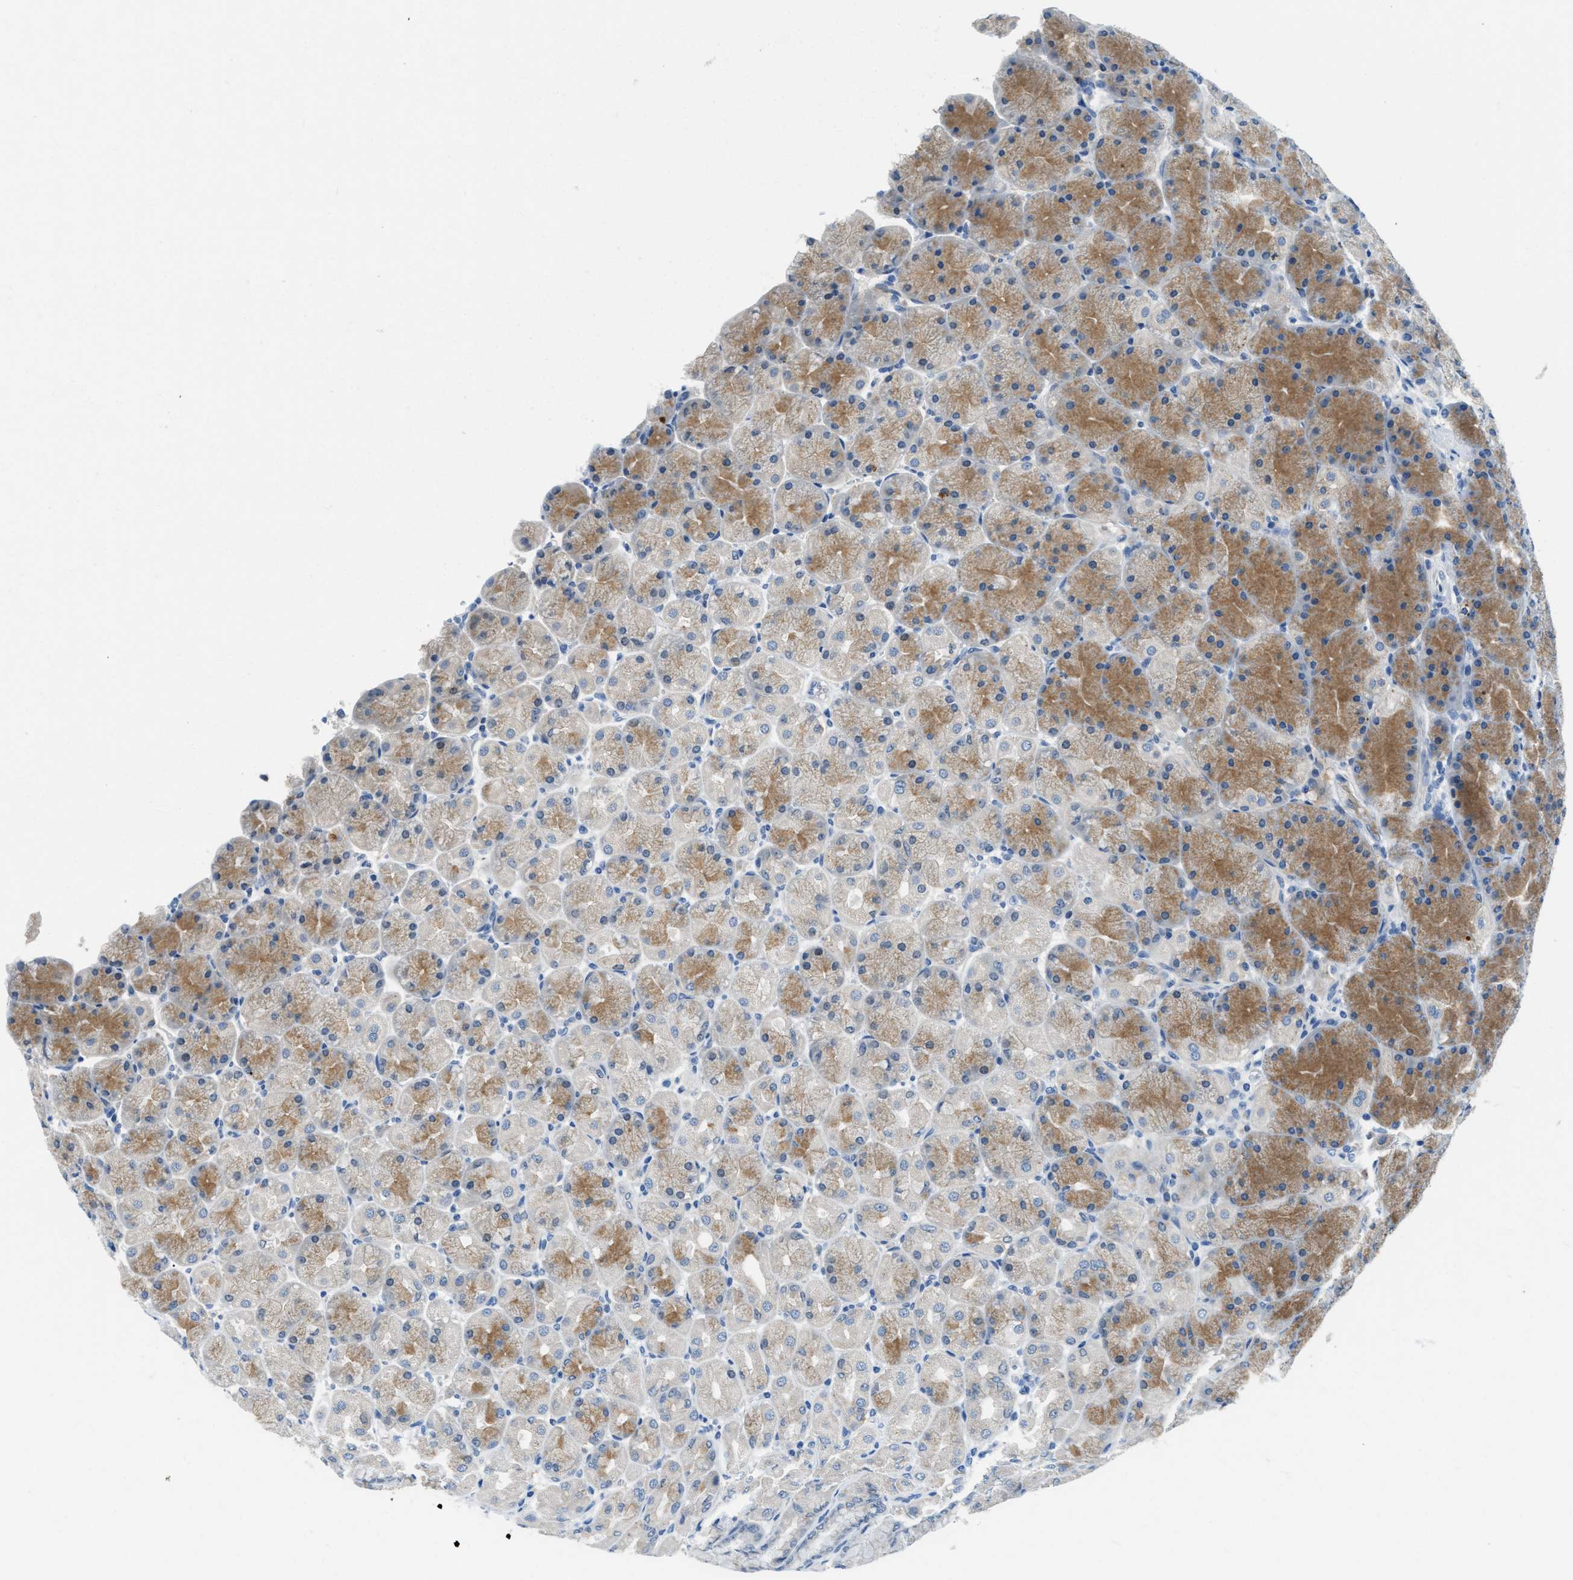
{"staining": {"intensity": "moderate", "quantity": "25%-75%", "location": "cytoplasmic/membranous"}, "tissue": "stomach", "cell_type": "Glandular cells", "image_type": "normal", "snomed": [{"axis": "morphology", "description": "Normal tissue, NOS"}, {"axis": "topography", "description": "Stomach, upper"}], "caption": "Protein expression analysis of unremarkable human stomach reveals moderate cytoplasmic/membranous expression in approximately 25%-75% of glandular cells. The staining was performed using DAB (3,3'-diaminobenzidine), with brown indicating positive protein expression. Nuclei are stained blue with hematoxylin.", "gene": "TSPAN3", "patient": {"sex": "female", "age": 56}}